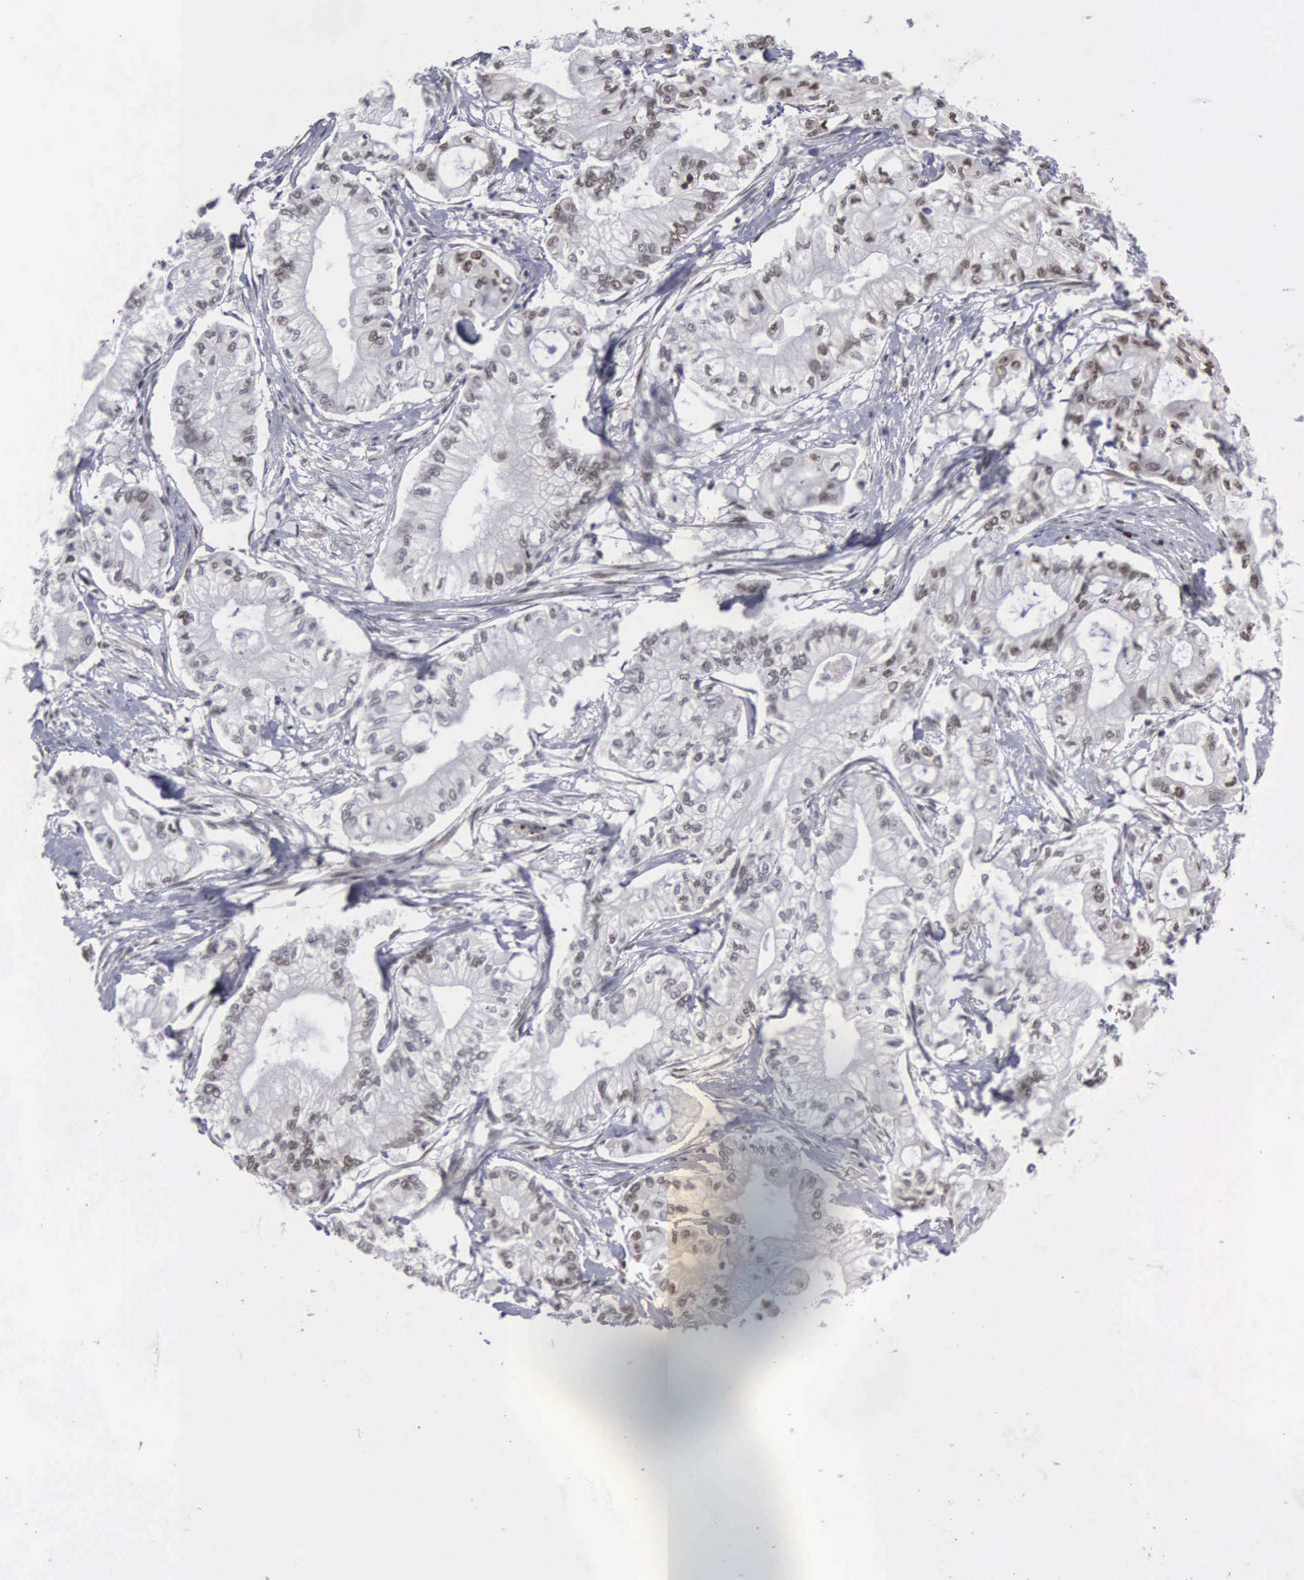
{"staining": {"intensity": "weak", "quantity": ">75%", "location": "nuclear"}, "tissue": "pancreatic cancer", "cell_type": "Tumor cells", "image_type": "cancer", "snomed": [{"axis": "morphology", "description": "Adenocarcinoma, NOS"}, {"axis": "topography", "description": "Pancreas"}], "caption": "A photomicrograph of human pancreatic adenocarcinoma stained for a protein reveals weak nuclear brown staining in tumor cells.", "gene": "TRMT5", "patient": {"sex": "male", "age": 79}}